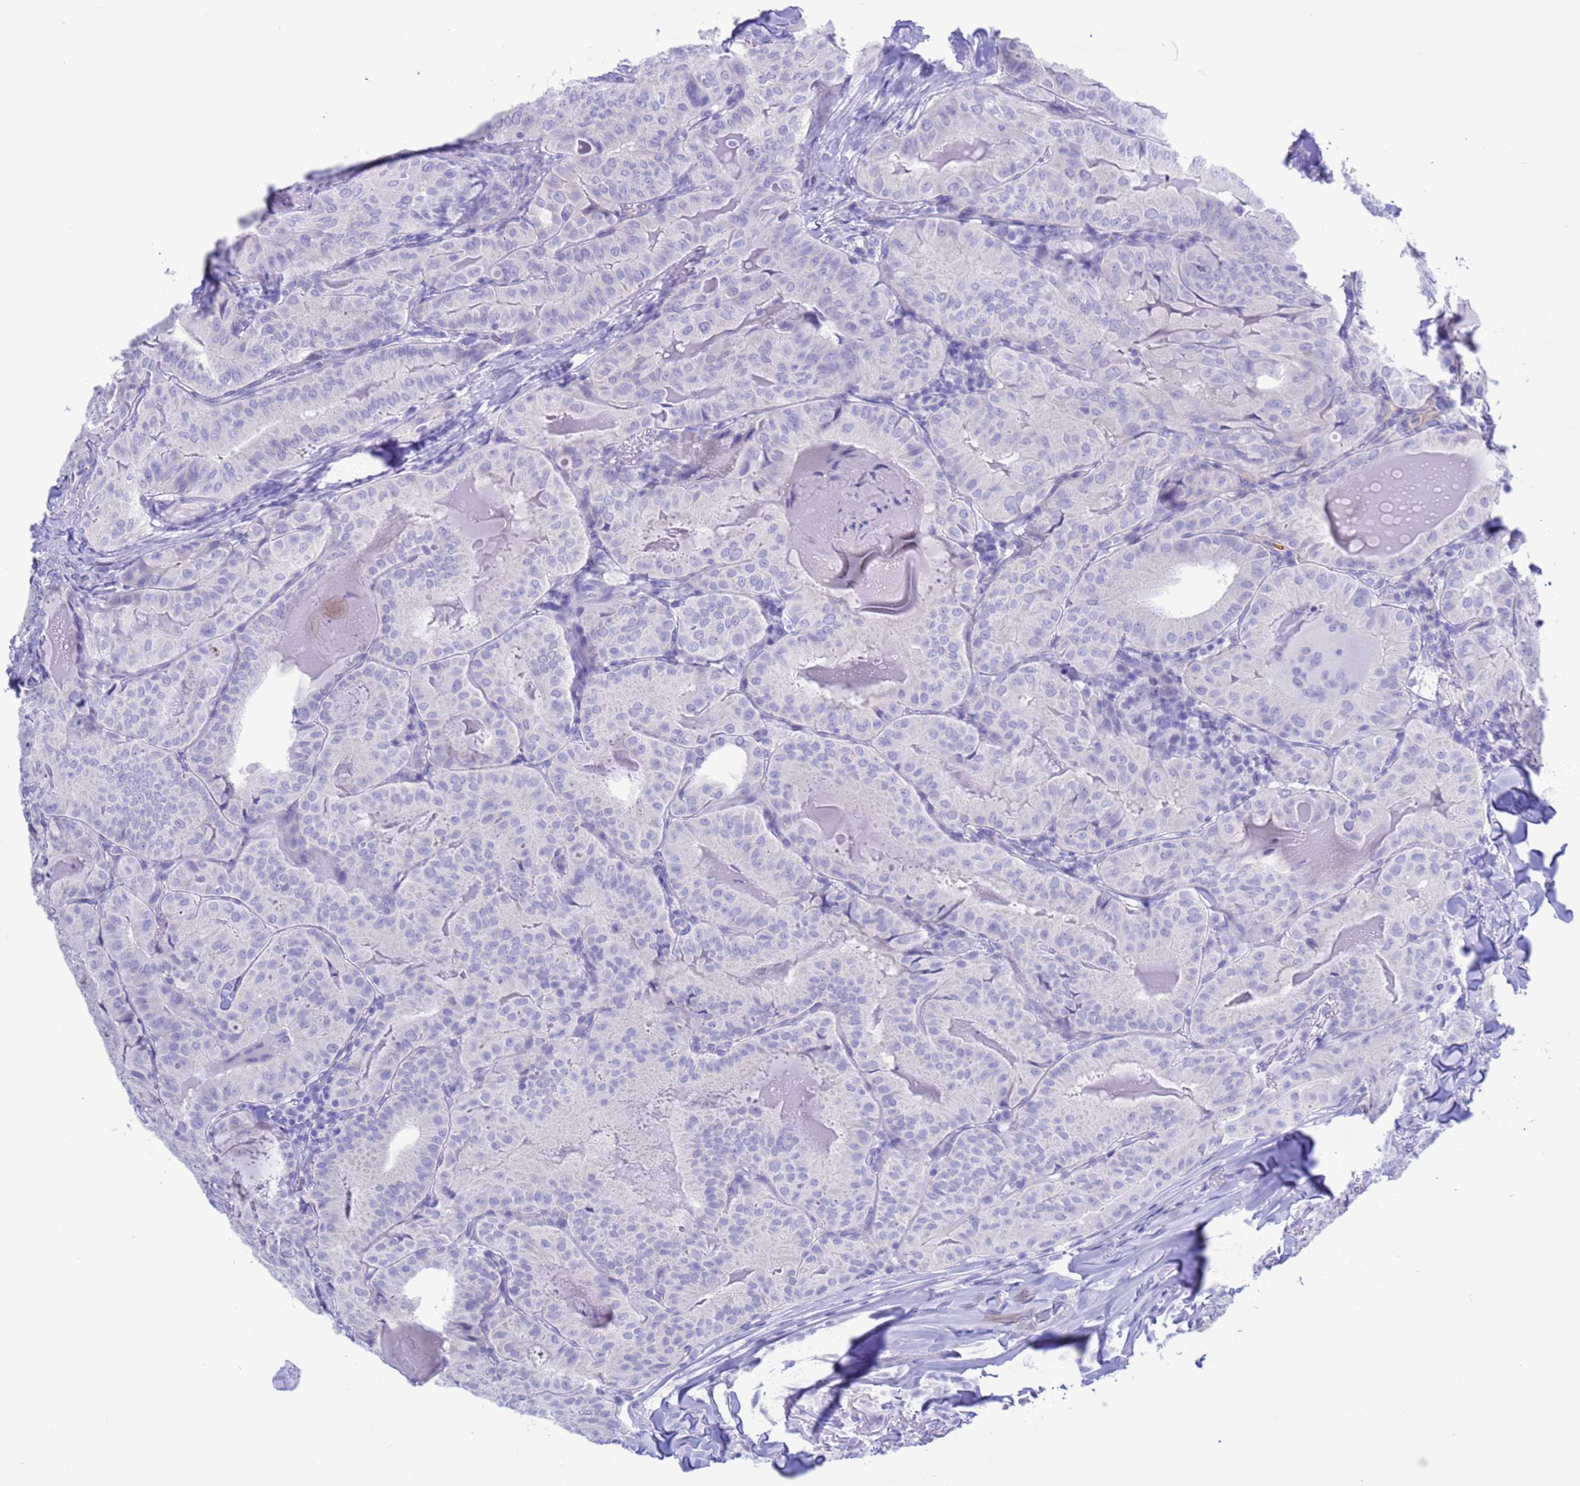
{"staining": {"intensity": "negative", "quantity": "none", "location": "none"}, "tissue": "thyroid cancer", "cell_type": "Tumor cells", "image_type": "cancer", "snomed": [{"axis": "morphology", "description": "Papillary adenocarcinoma, NOS"}, {"axis": "topography", "description": "Thyroid gland"}], "caption": "This is a micrograph of immunohistochemistry staining of papillary adenocarcinoma (thyroid), which shows no expression in tumor cells. The staining was performed using DAB to visualize the protein expression in brown, while the nuclei were stained in blue with hematoxylin (Magnification: 20x).", "gene": "GSTM1", "patient": {"sex": "female", "age": 68}}